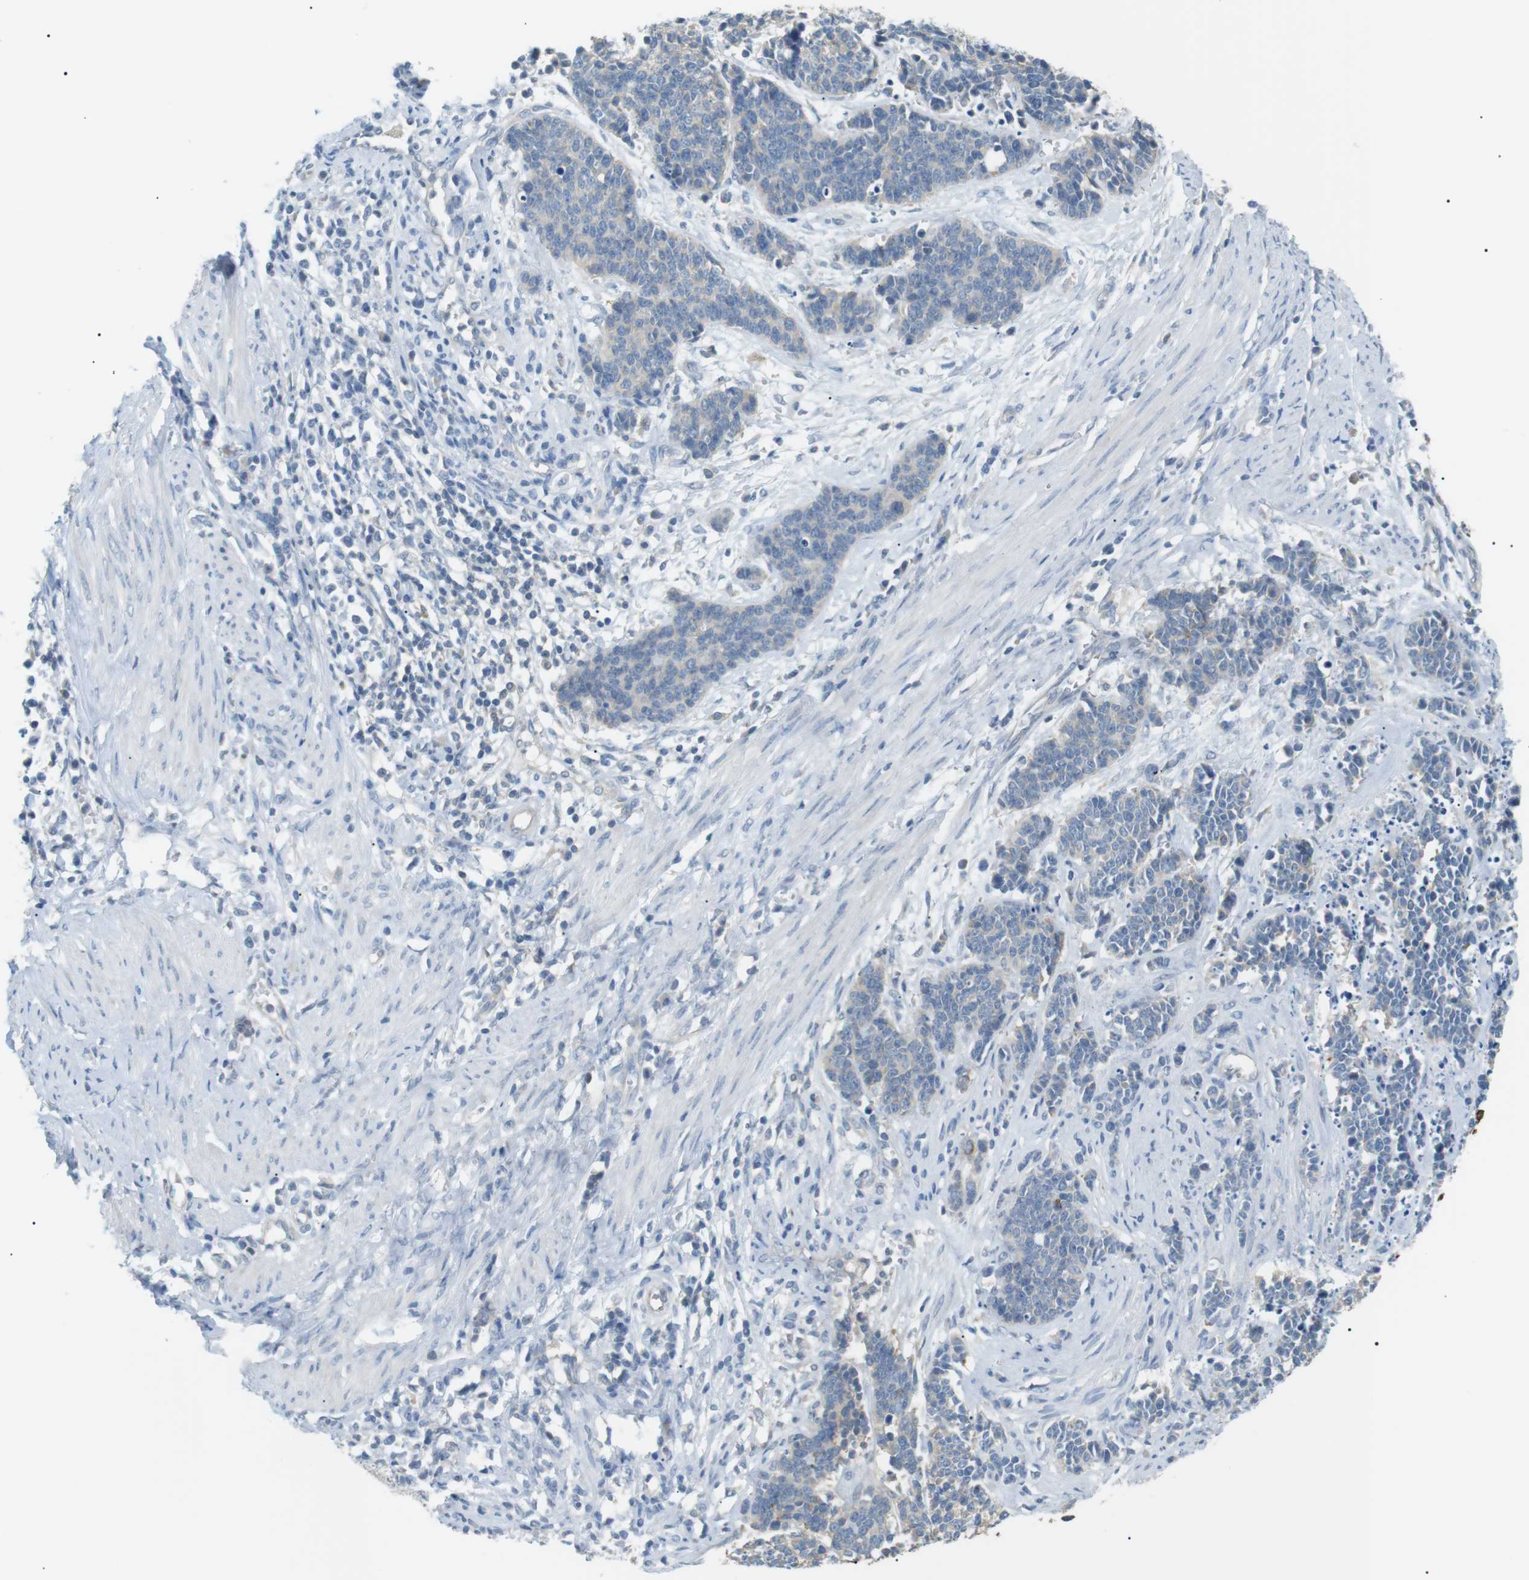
{"staining": {"intensity": "negative", "quantity": "none", "location": "none"}, "tissue": "cervical cancer", "cell_type": "Tumor cells", "image_type": "cancer", "snomed": [{"axis": "morphology", "description": "Squamous cell carcinoma, NOS"}, {"axis": "topography", "description": "Cervix"}], "caption": "Immunohistochemistry (IHC) image of neoplastic tissue: squamous cell carcinoma (cervical) stained with DAB (3,3'-diaminobenzidine) reveals no significant protein expression in tumor cells.", "gene": "CDH26", "patient": {"sex": "female", "age": 35}}